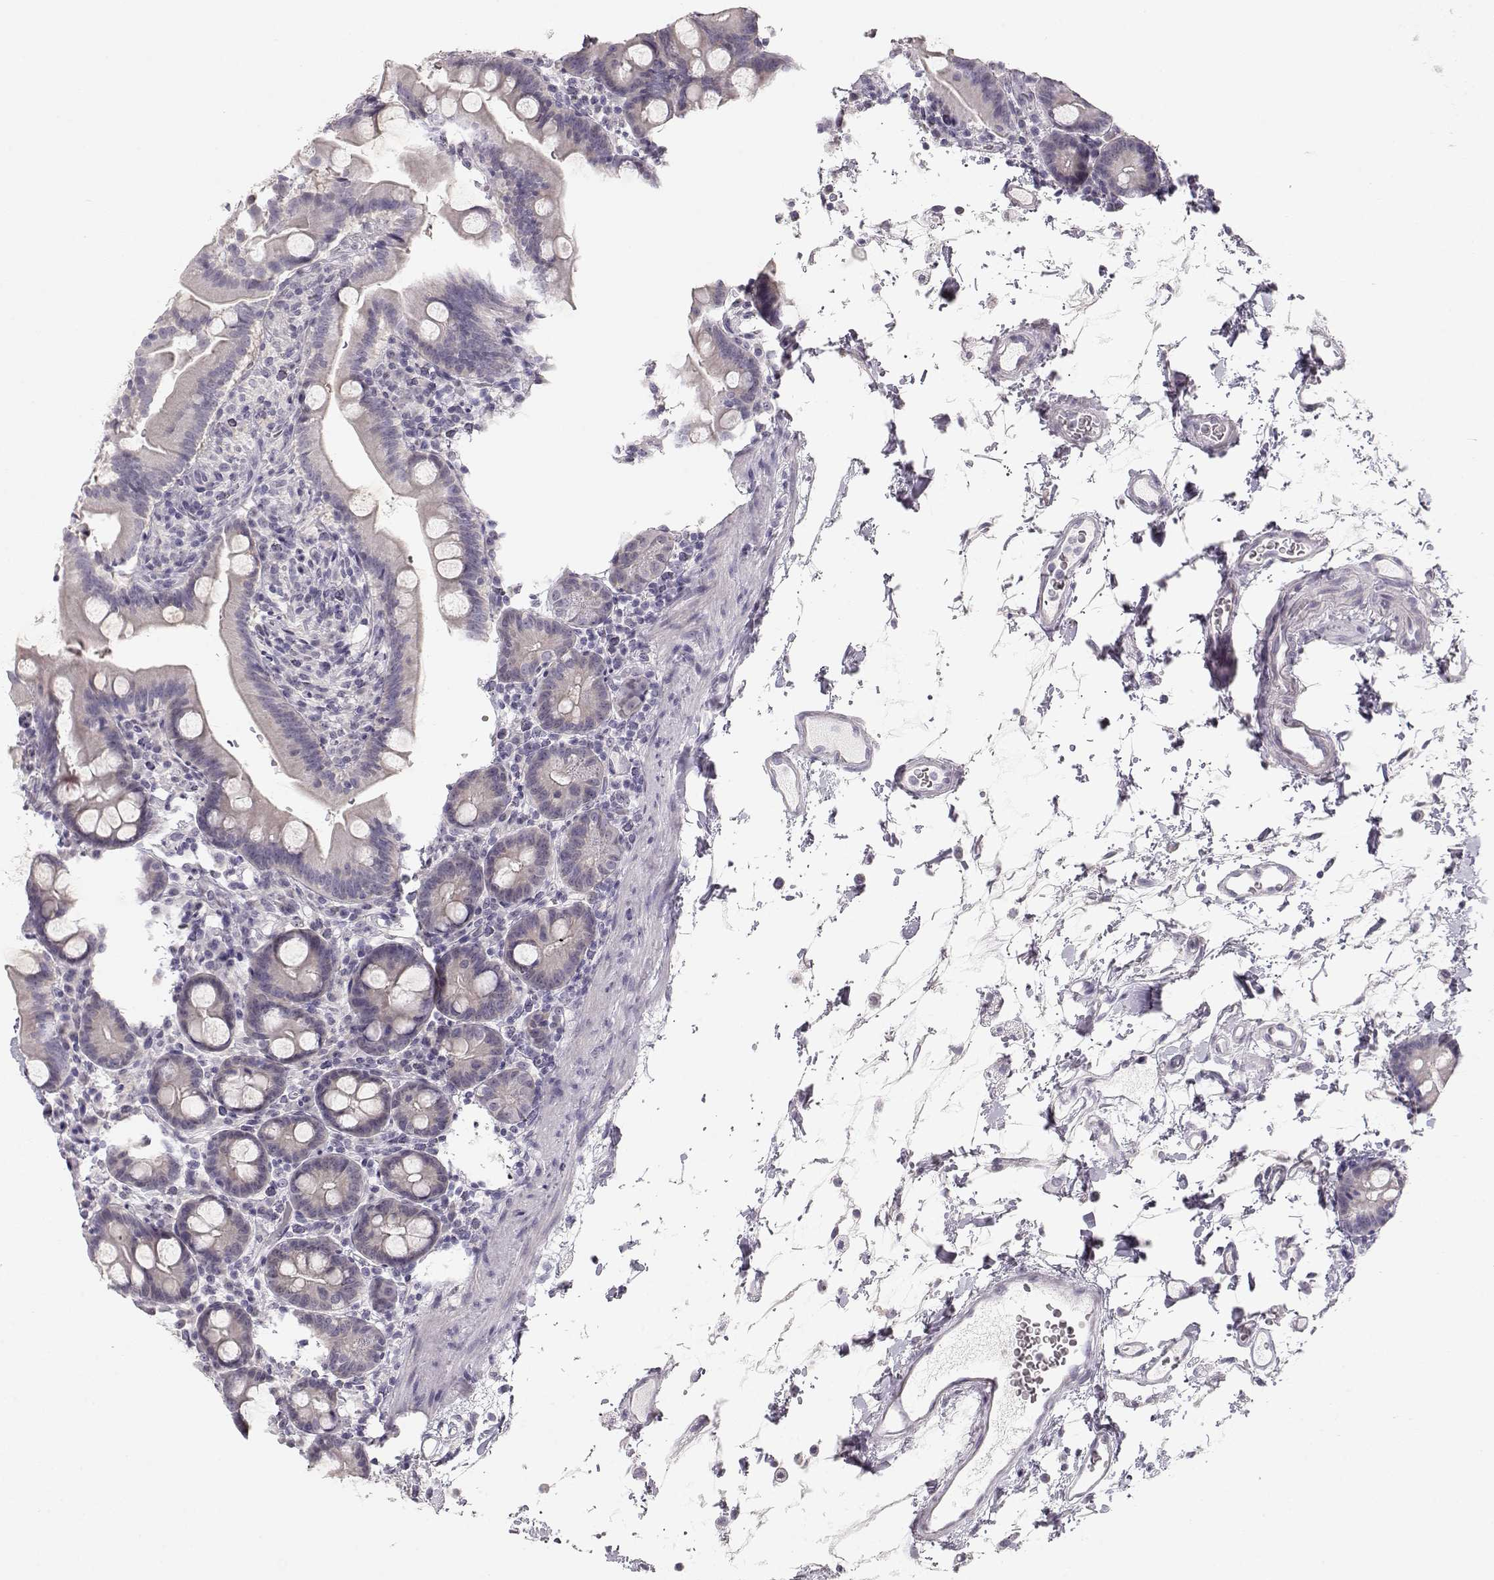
{"staining": {"intensity": "negative", "quantity": "none", "location": "none"}, "tissue": "small intestine", "cell_type": "Glandular cells", "image_type": "normal", "snomed": [{"axis": "morphology", "description": "Normal tissue, NOS"}, {"axis": "topography", "description": "Small intestine"}], "caption": "Immunohistochemistry (IHC) of normal human small intestine reveals no staining in glandular cells.", "gene": "FAM205A", "patient": {"sex": "female", "age": 44}}